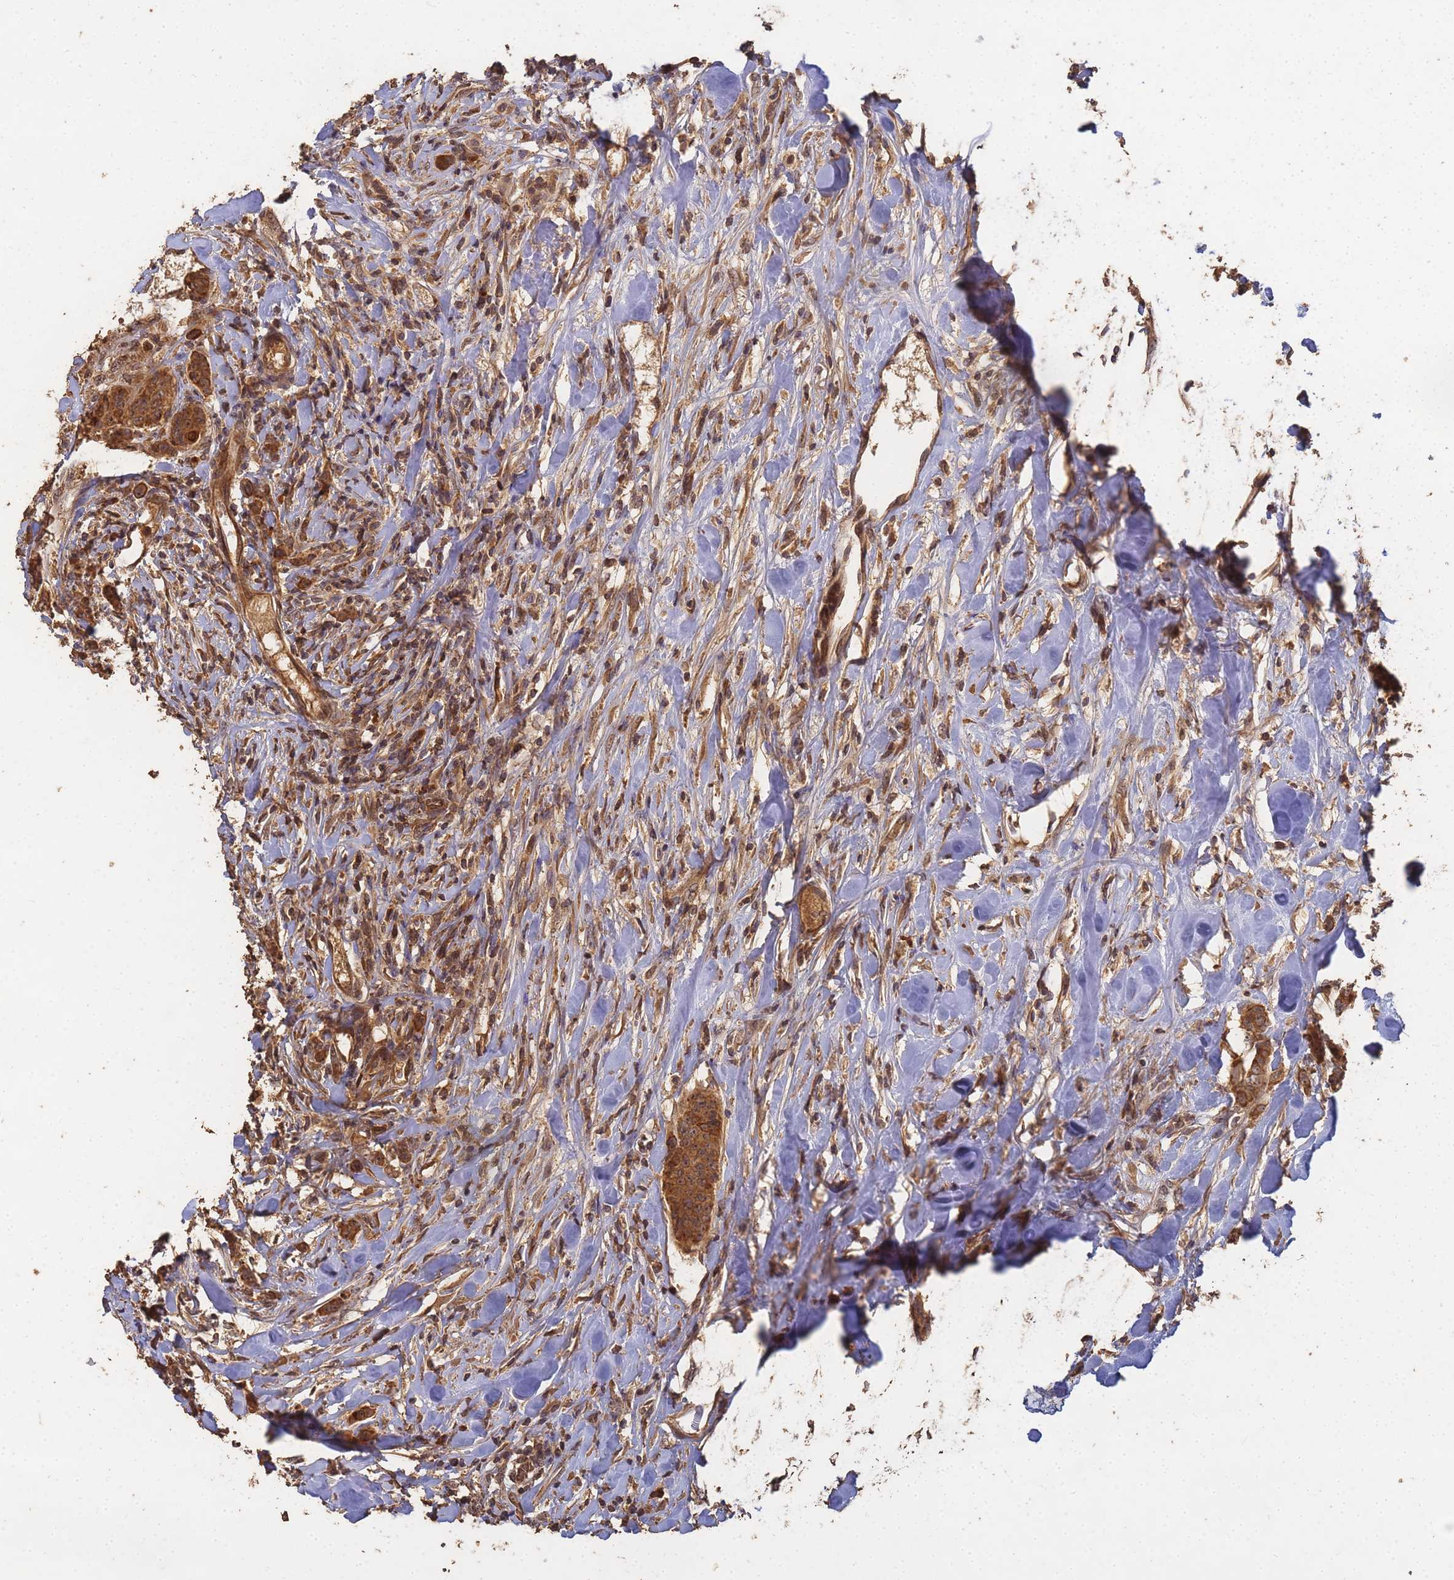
{"staining": {"intensity": "strong", "quantity": ">75%", "location": "cytoplasmic/membranous,nuclear"}, "tissue": "breast cancer", "cell_type": "Tumor cells", "image_type": "cancer", "snomed": [{"axis": "morphology", "description": "Duct carcinoma"}, {"axis": "topography", "description": "Breast"}], "caption": "This photomicrograph exhibits immunohistochemistry staining of human breast cancer (infiltrating ductal carcinoma), with high strong cytoplasmic/membranous and nuclear positivity in about >75% of tumor cells.", "gene": "ALKBH1", "patient": {"sex": "female", "age": 40}}